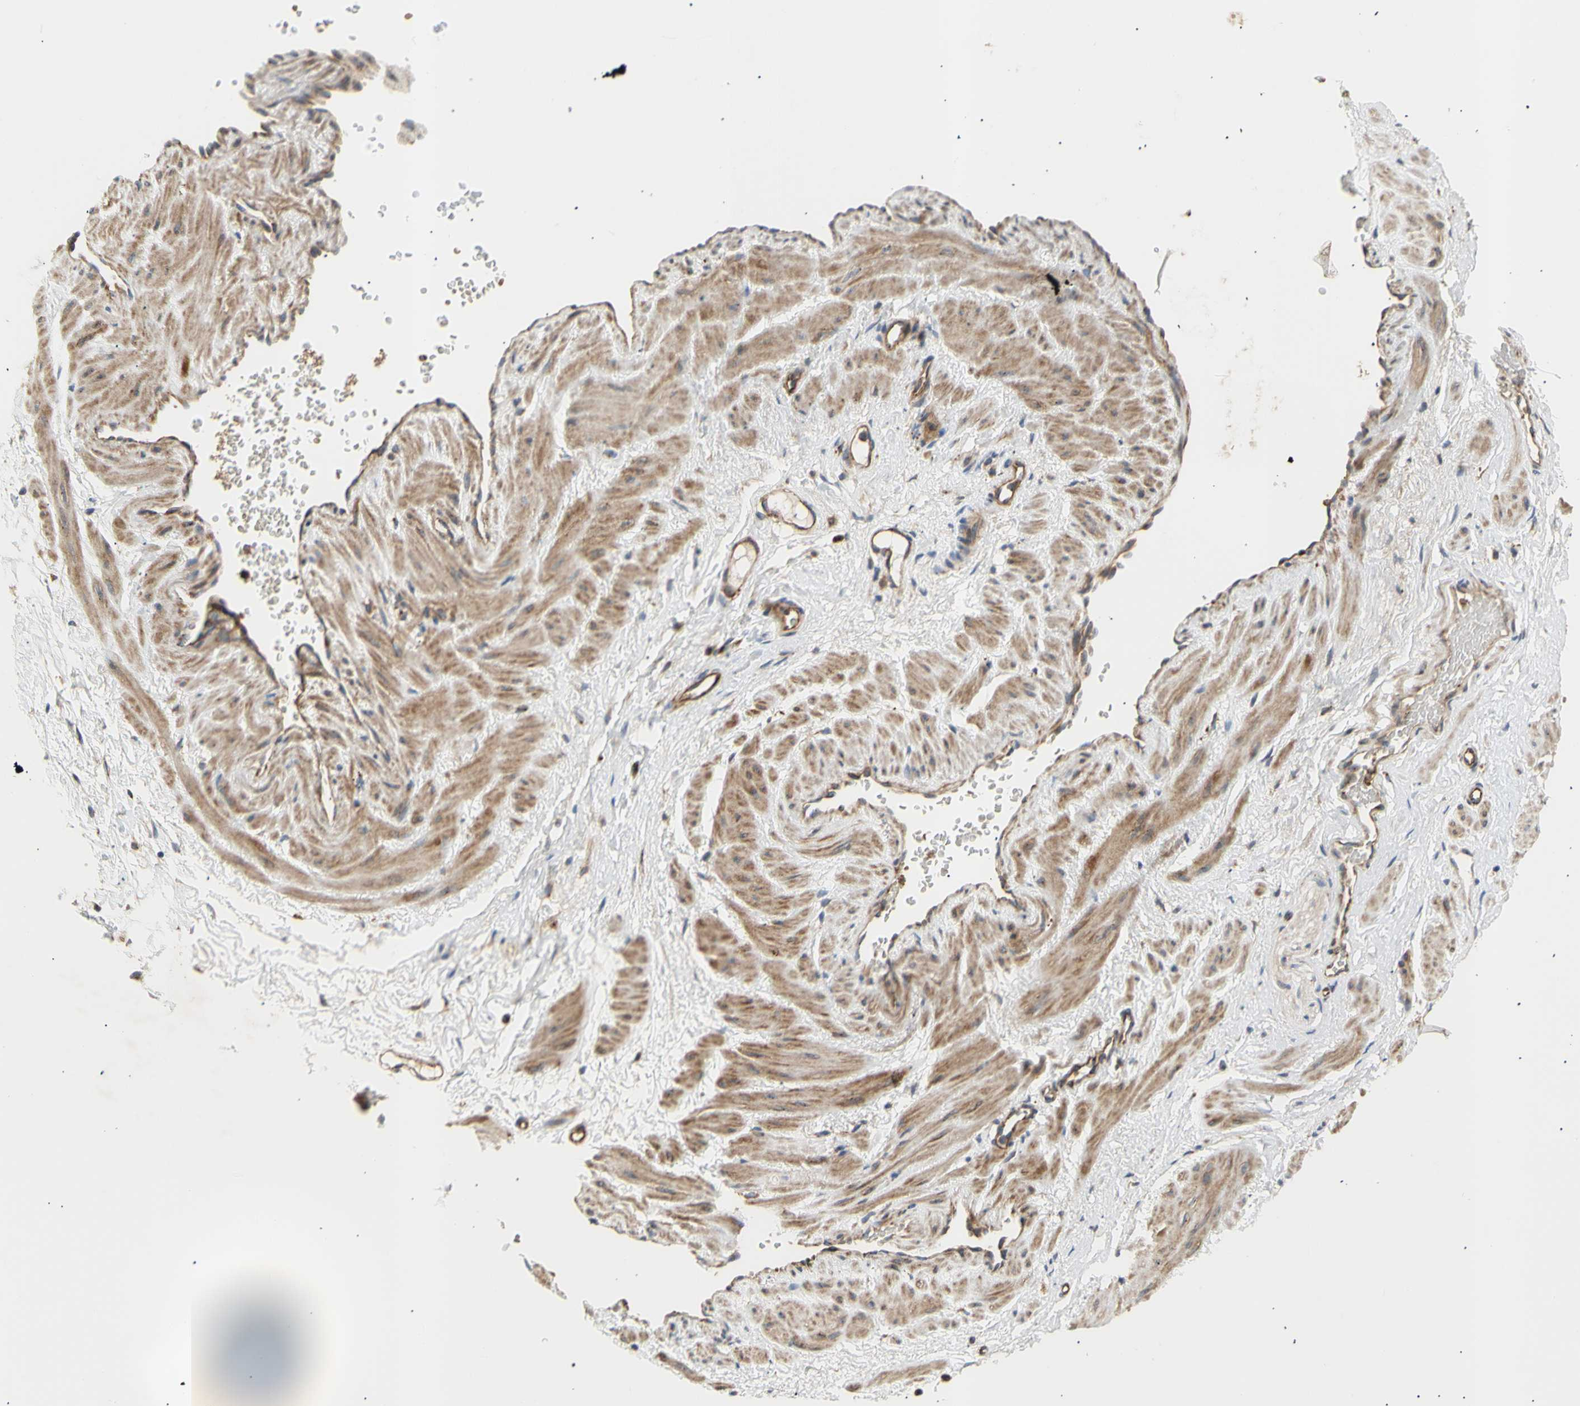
{"staining": {"intensity": "moderate", "quantity": ">75%", "location": "cytoplasmic/membranous"}, "tissue": "adipose tissue", "cell_type": "Adipocytes", "image_type": "normal", "snomed": [{"axis": "morphology", "description": "Normal tissue, NOS"}, {"axis": "topography", "description": "Soft tissue"}, {"axis": "topography", "description": "Vascular tissue"}], "caption": "Immunohistochemical staining of benign human adipose tissue exhibits medium levels of moderate cytoplasmic/membranous expression in approximately >75% of adipocytes. Using DAB (brown) and hematoxylin (blue) stains, captured at high magnification using brightfield microscopy.", "gene": "TUBG2", "patient": {"sex": "female", "age": 35}}